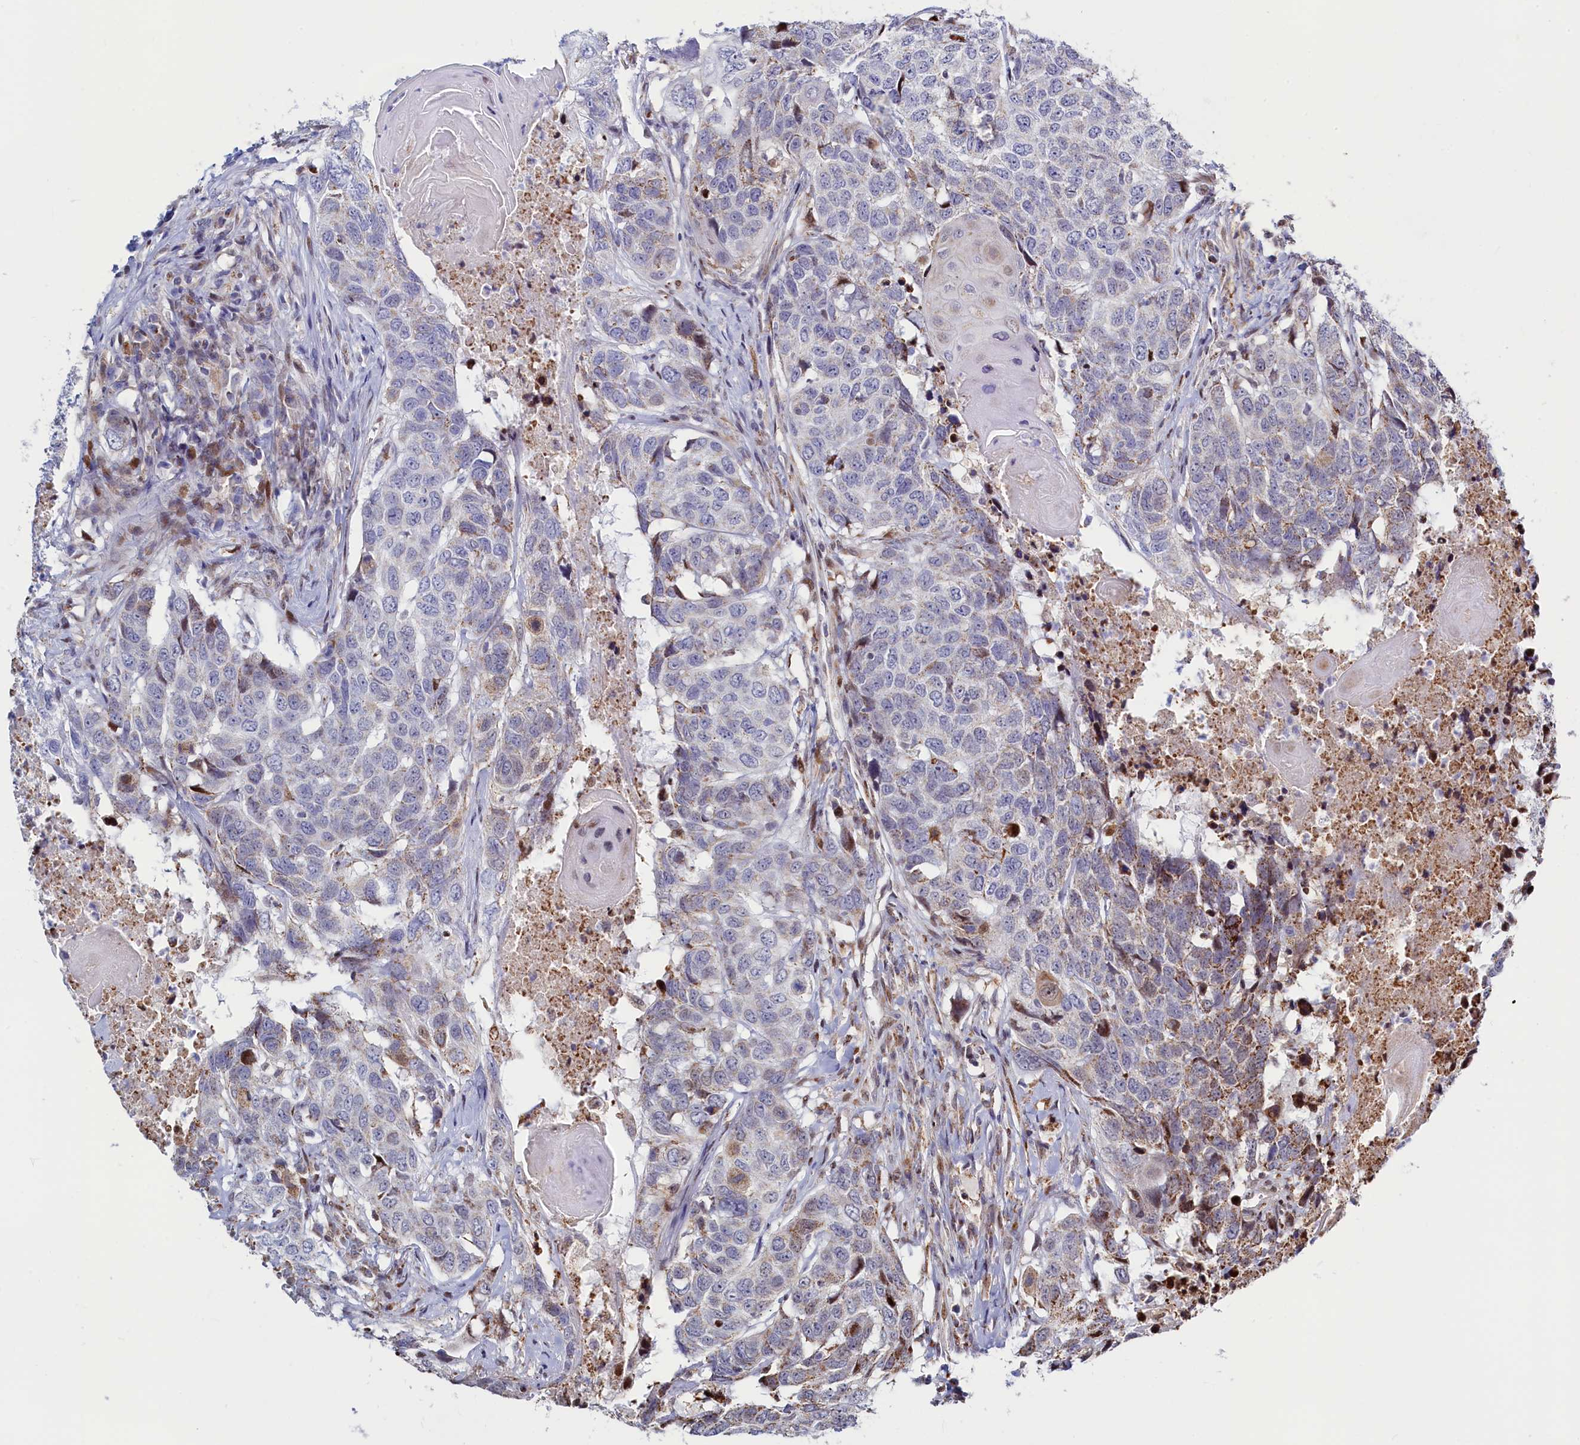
{"staining": {"intensity": "moderate", "quantity": "<25%", "location": "cytoplasmic/membranous"}, "tissue": "head and neck cancer", "cell_type": "Tumor cells", "image_type": "cancer", "snomed": [{"axis": "morphology", "description": "Squamous cell carcinoma, NOS"}, {"axis": "topography", "description": "Head-Neck"}], "caption": "Immunohistochemistry of head and neck cancer (squamous cell carcinoma) exhibits low levels of moderate cytoplasmic/membranous expression in approximately <25% of tumor cells.", "gene": "HDGFL3", "patient": {"sex": "male", "age": 66}}